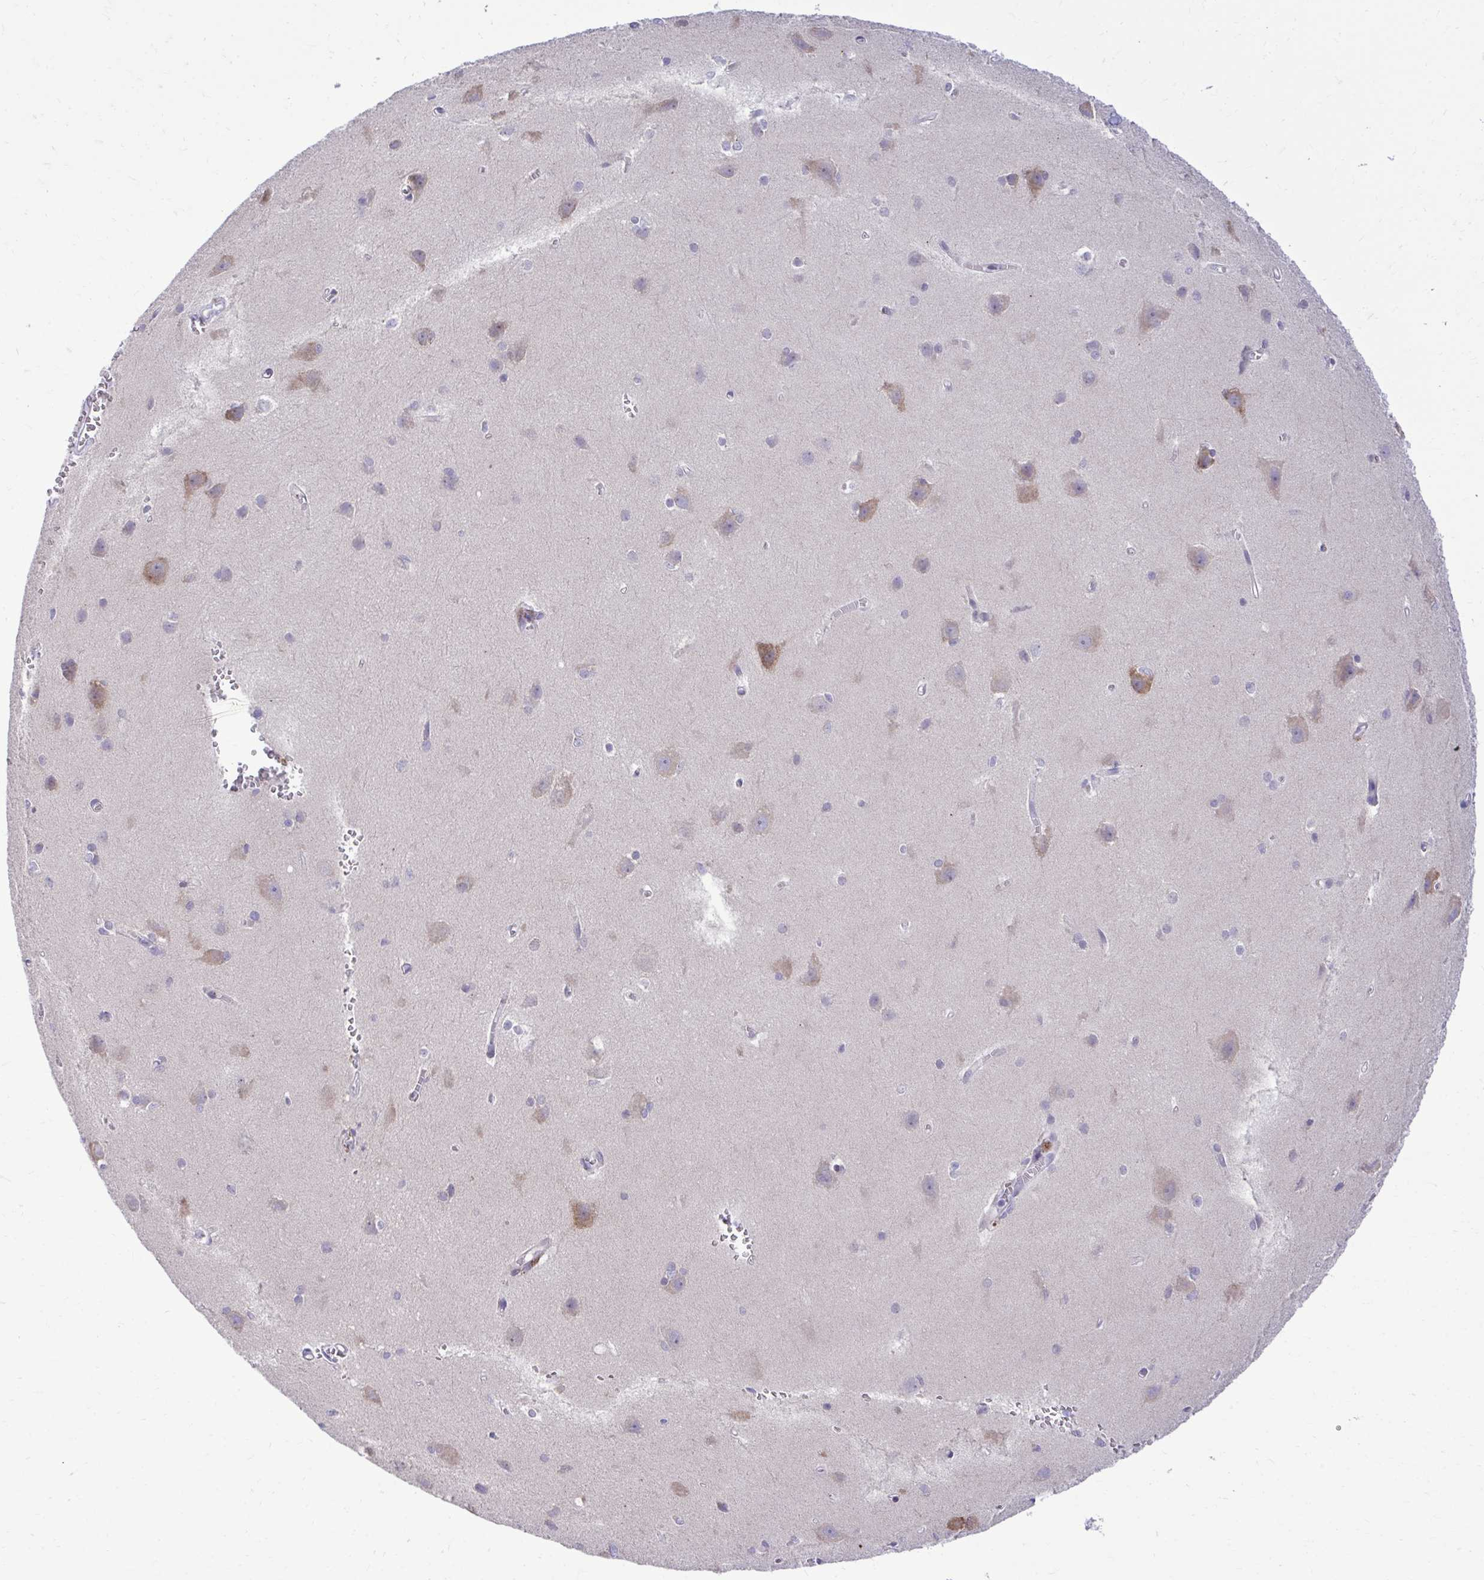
{"staining": {"intensity": "negative", "quantity": "none", "location": "none"}, "tissue": "cerebral cortex", "cell_type": "Endothelial cells", "image_type": "normal", "snomed": [{"axis": "morphology", "description": "Normal tissue, NOS"}, {"axis": "topography", "description": "Cerebral cortex"}], "caption": "Cerebral cortex was stained to show a protein in brown. There is no significant positivity in endothelial cells. (Brightfield microscopy of DAB (3,3'-diaminobenzidine) IHC at high magnification).", "gene": "METTL9", "patient": {"sex": "male", "age": 37}}